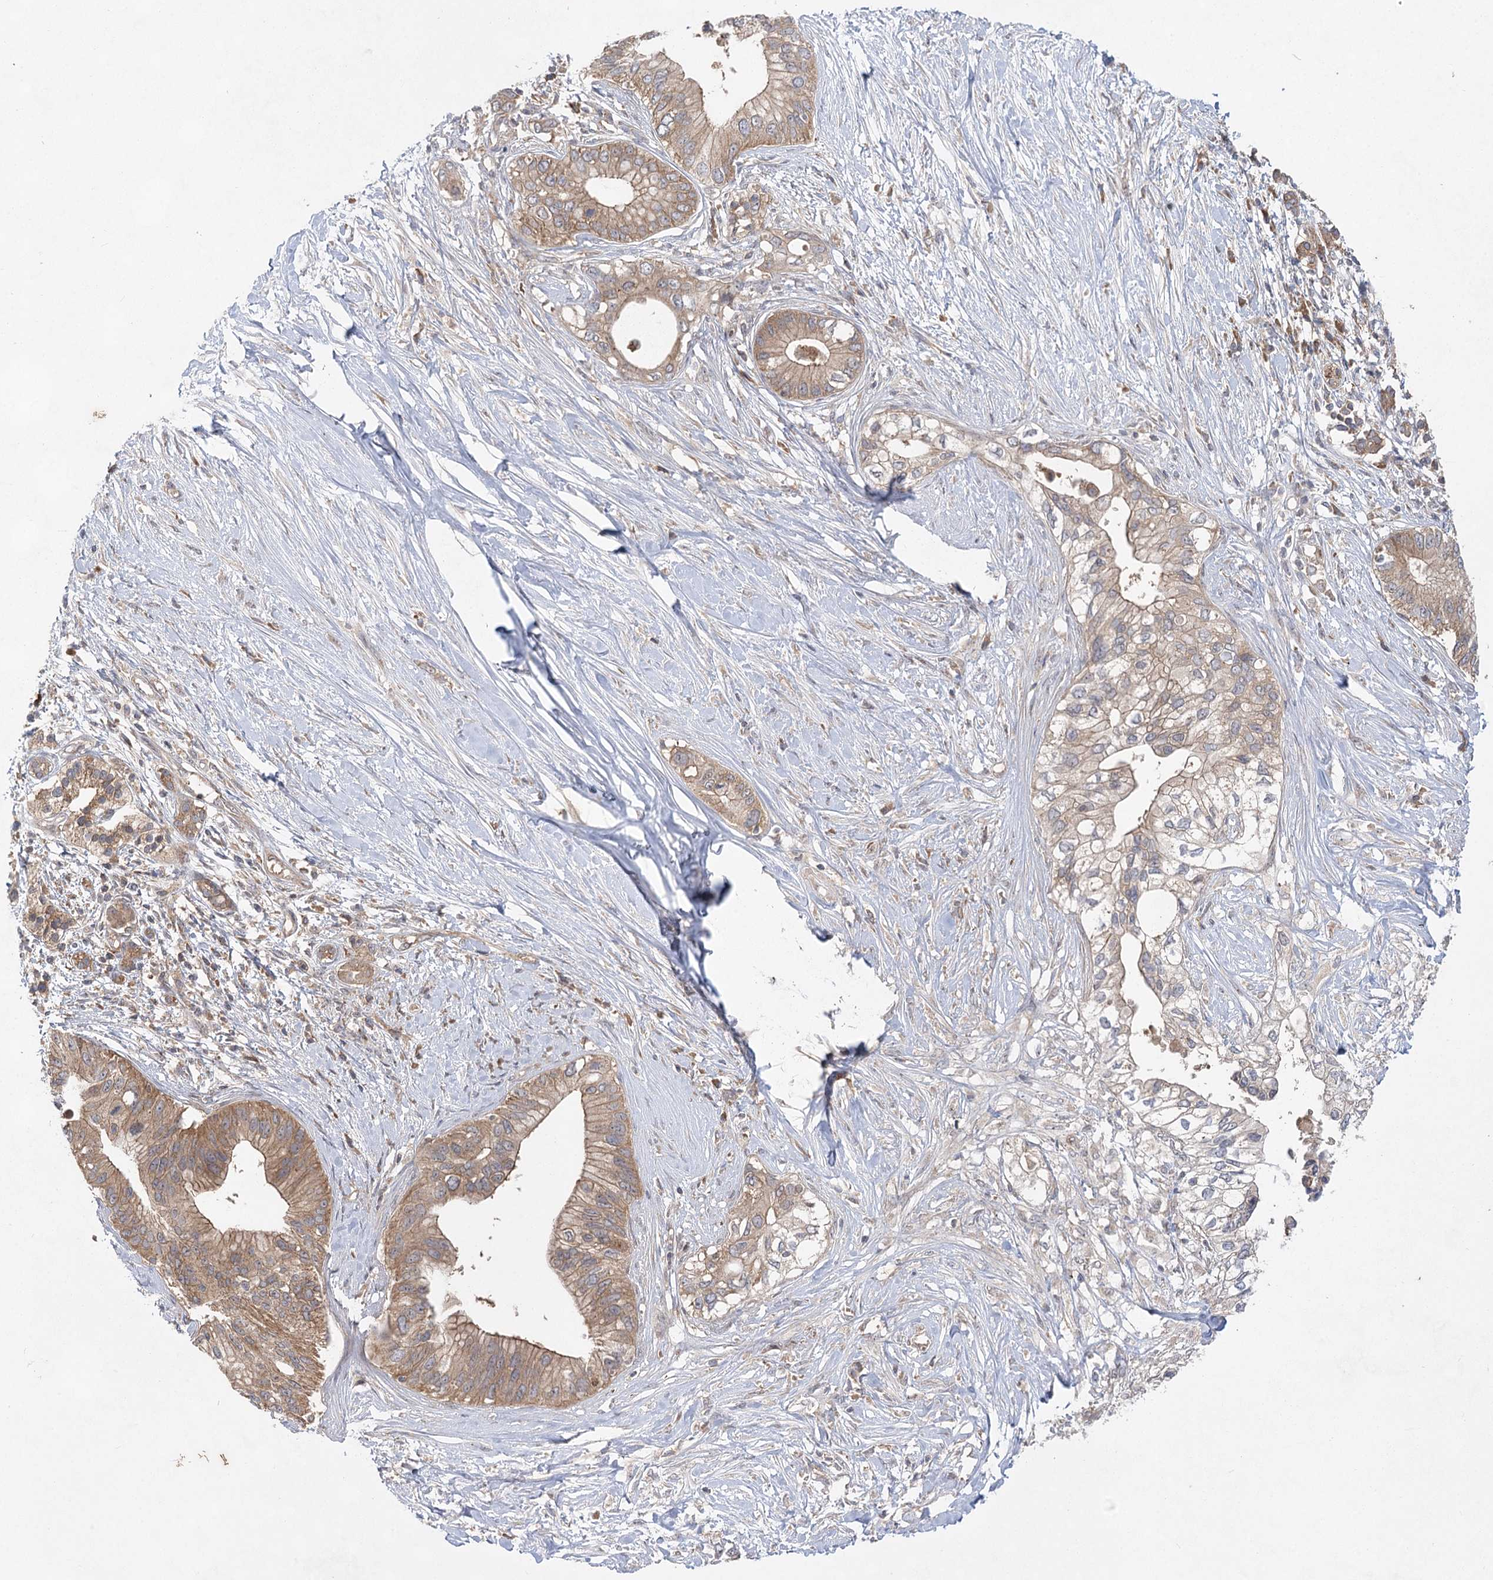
{"staining": {"intensity": "moderate", "quantity": ">75%", "location": "cytoplasmic/membranous"}, "tissue": "pancreatic cancer", "cell_type": "Tumor cells", "image_type": "cancer", "snomed": [{"axis": "morphology", "description": "Normal tissue, NOS"}, {"axis": "morphology", "description": "Adenocarcinoma, NOS"}, {"axis": "topography", "description": "Pancreas"}, {"axis": "topography", "description": "Peripheral nerve tissue"}], "caption": "Immunohistochemical staining of human pancreatic cancer (adenocarcinoma) reveals medium levels of moderate cytoplasmic/membranous staining in approximately >75% of tumor cells.", "gene": "EIF3A", "patient": {"sex": "male", "age": 59}}